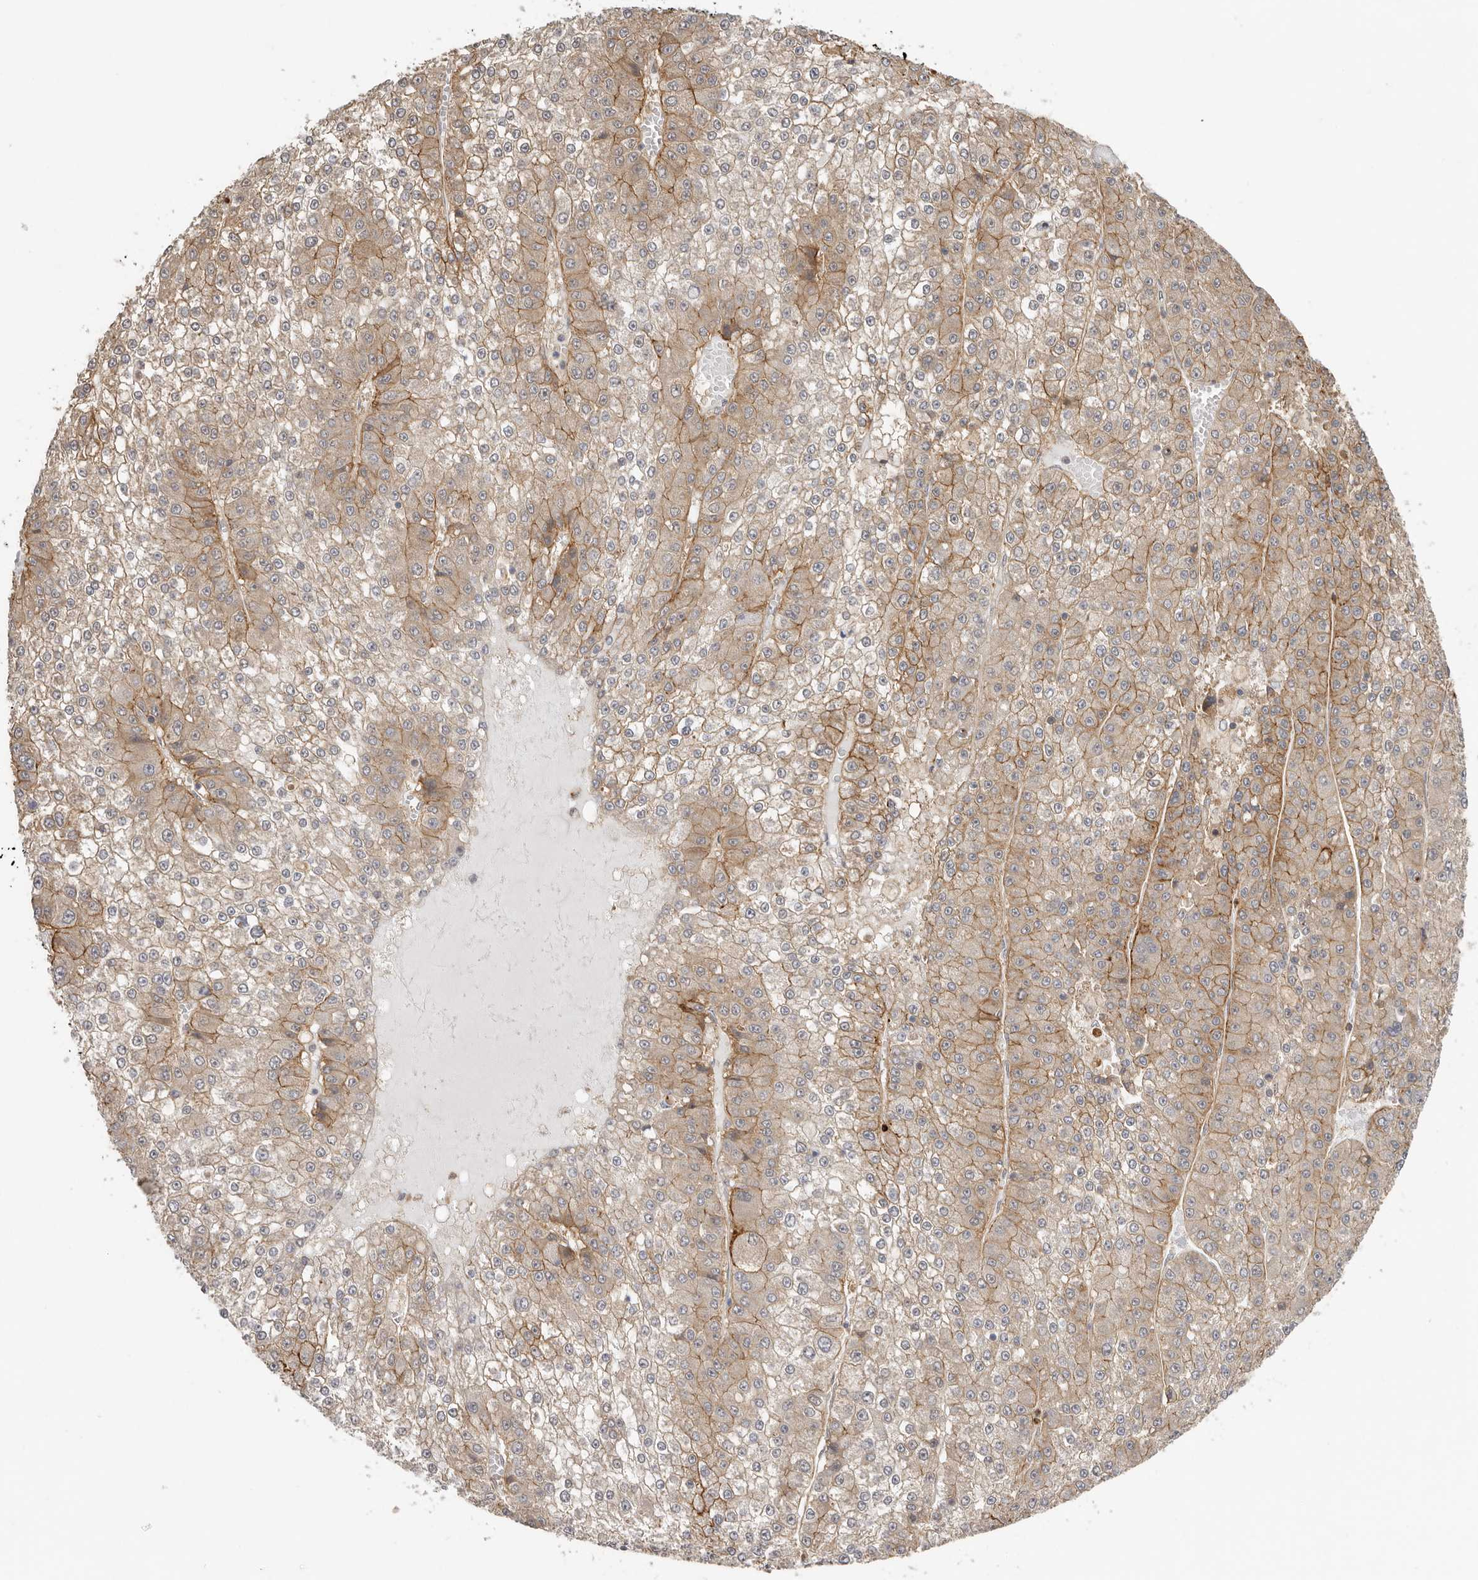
{"staining": {"intensity": "moderate", "quantity": "25%-75%", "location": "cytoplasmic/membranous"}, "tissue": "liver cancer", "cell_type": "Tumor cells", "image_type": "cancer", "snomed": [{"axis": "morphology", "description": "Carcinoma, Hepatocellular, NOS"}, {"axis": "topography", "description": "Liver"}], "caption": "A high-resolution photomicrograph shows immunohistochemistry staining of liver cancer (hepatocellular carcinoma), which exhibits moderate cytoplasmic/membranous staining in approximately 25%-75% of tumor cells.", "gene": "MSRB2", "patient": {"sex": "female", "age": 73}}